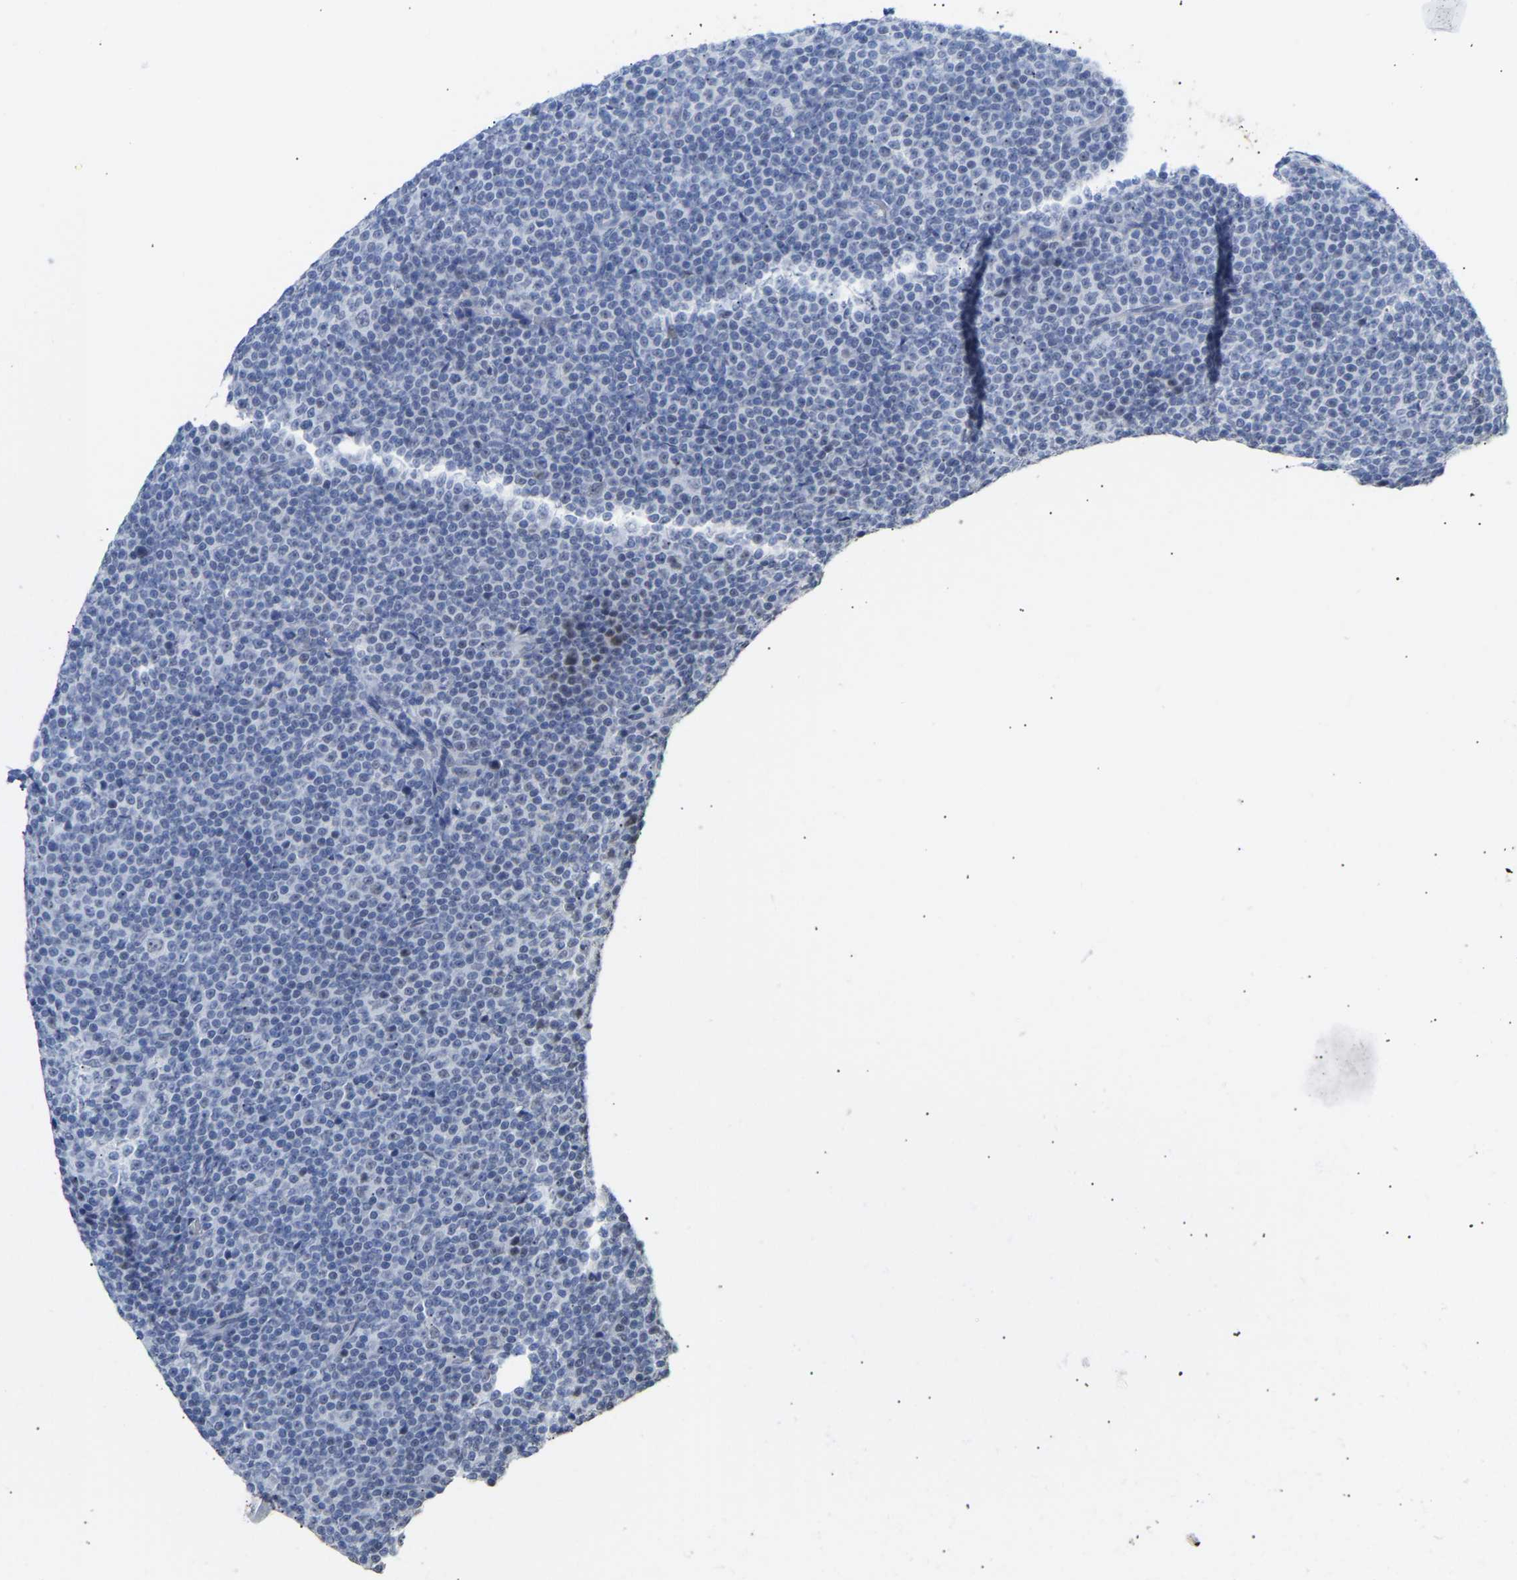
{"staining": {"intensity": "negative", "quantity": "none", "location": "none"}, "tissue": "lymphoma", "cell_type": "Tumor cells", "image_type": "cancer", "snomed": [{"axis": "morphology", "description": "Malignant lymphoma, non-Hodgkin's type, Low grade"}, {"axis": "topography", "description": "Lymph node"}], "caption": "Immunohistochemistry photomicrograph of neoplastic tissue: low-grade malignant lymphoma, non-Hodgkin's type stained with DAB (3,3'-diaminobenzidine) shows no significant protein expression in tumor cells.", "gene": "AMPH", "patient": {"sex": "female", "age": 67}}